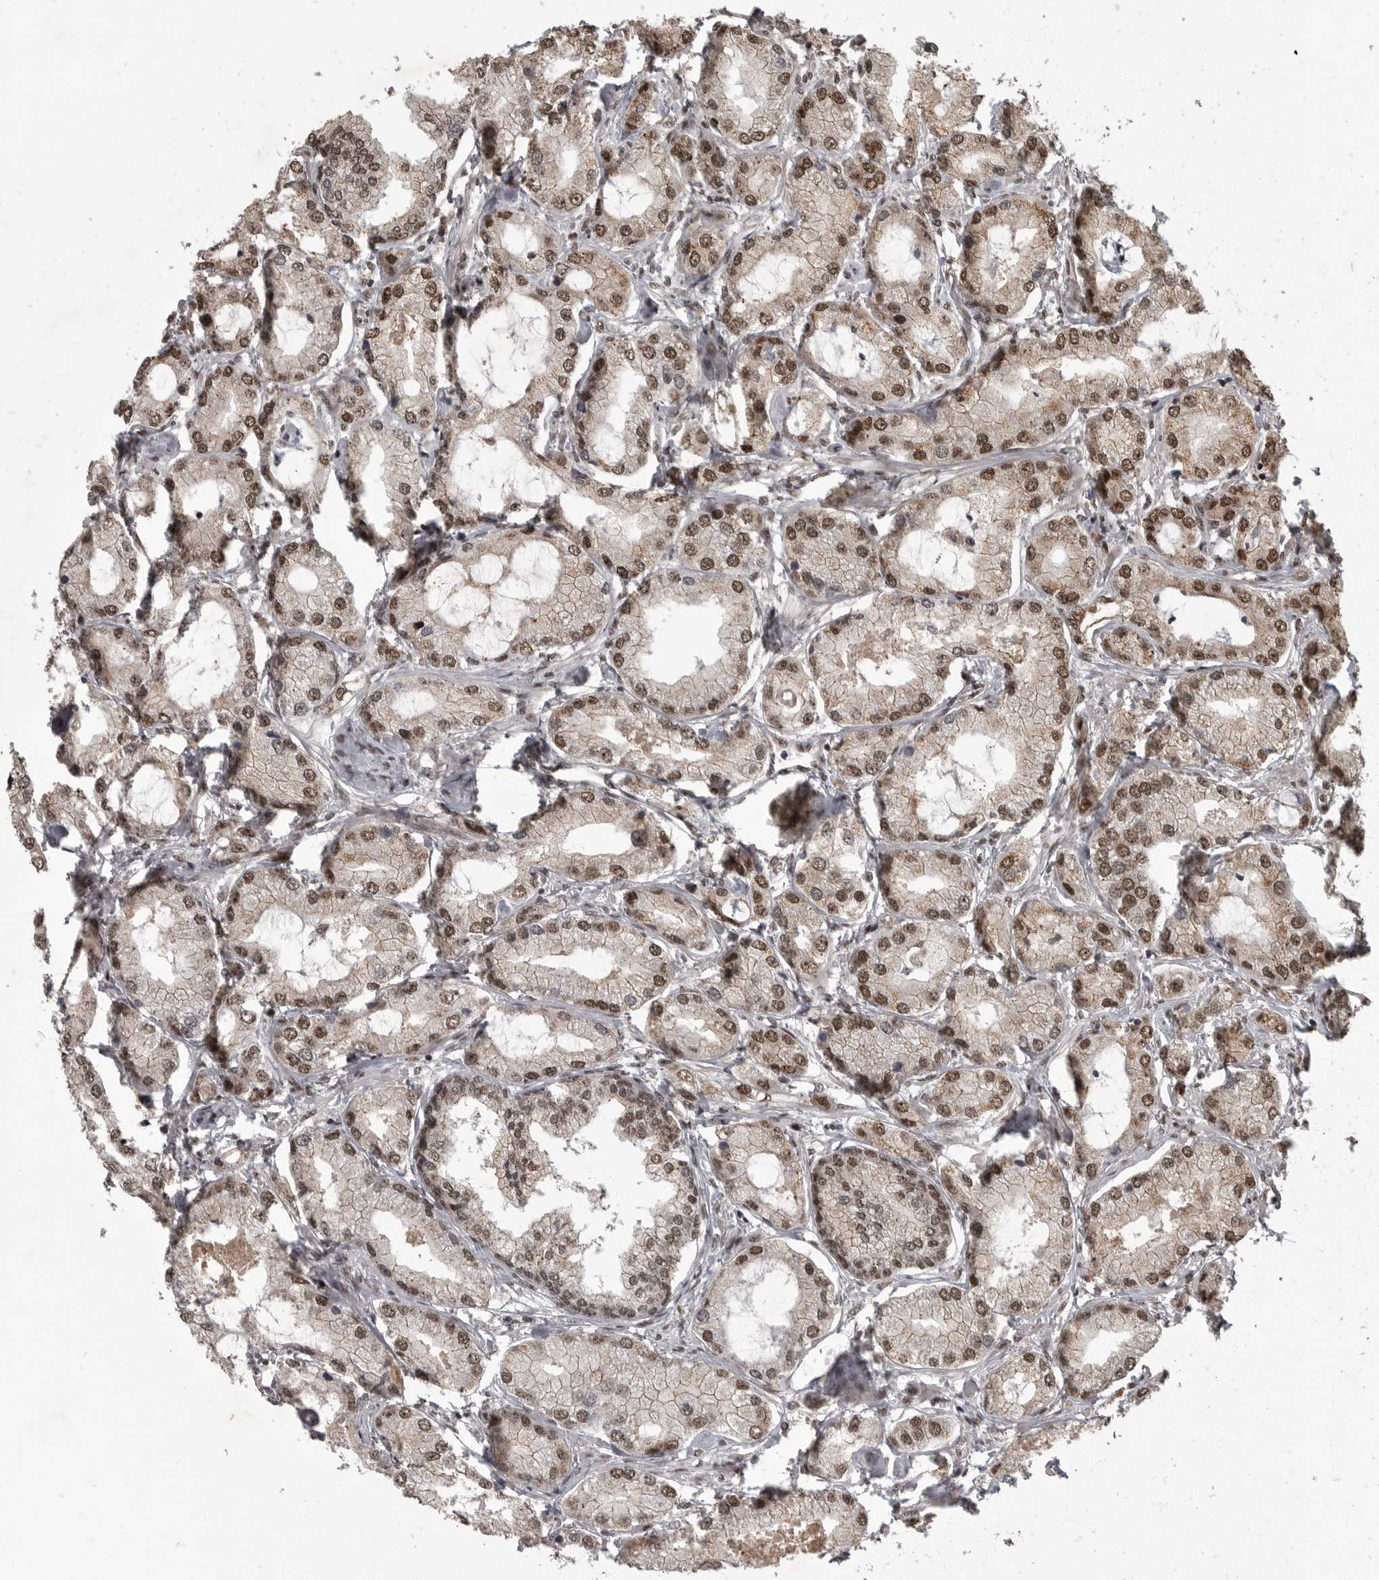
{"staining": {"intensity": "moderate", "quantity": ">75%", "location": "nuclear"}, "tissue": "prostate cancer", "cell_type": "Tumor cells", "image_type": "cancer", "snomed": [{"axis": "morphology", "description": "Adenocarcinoma, Low grade"}, {"axis": "topography", "description": "Prostate"}], "caption": "A micrograph of human prostate adenocarcinoma (low-grade) stained for a protein exhibits moderate nuclear brown staining in tumor cells. Nuclei are stained in blue.", "gene": "CBLL1", "patient": {"sex": "male", "age": 62}}